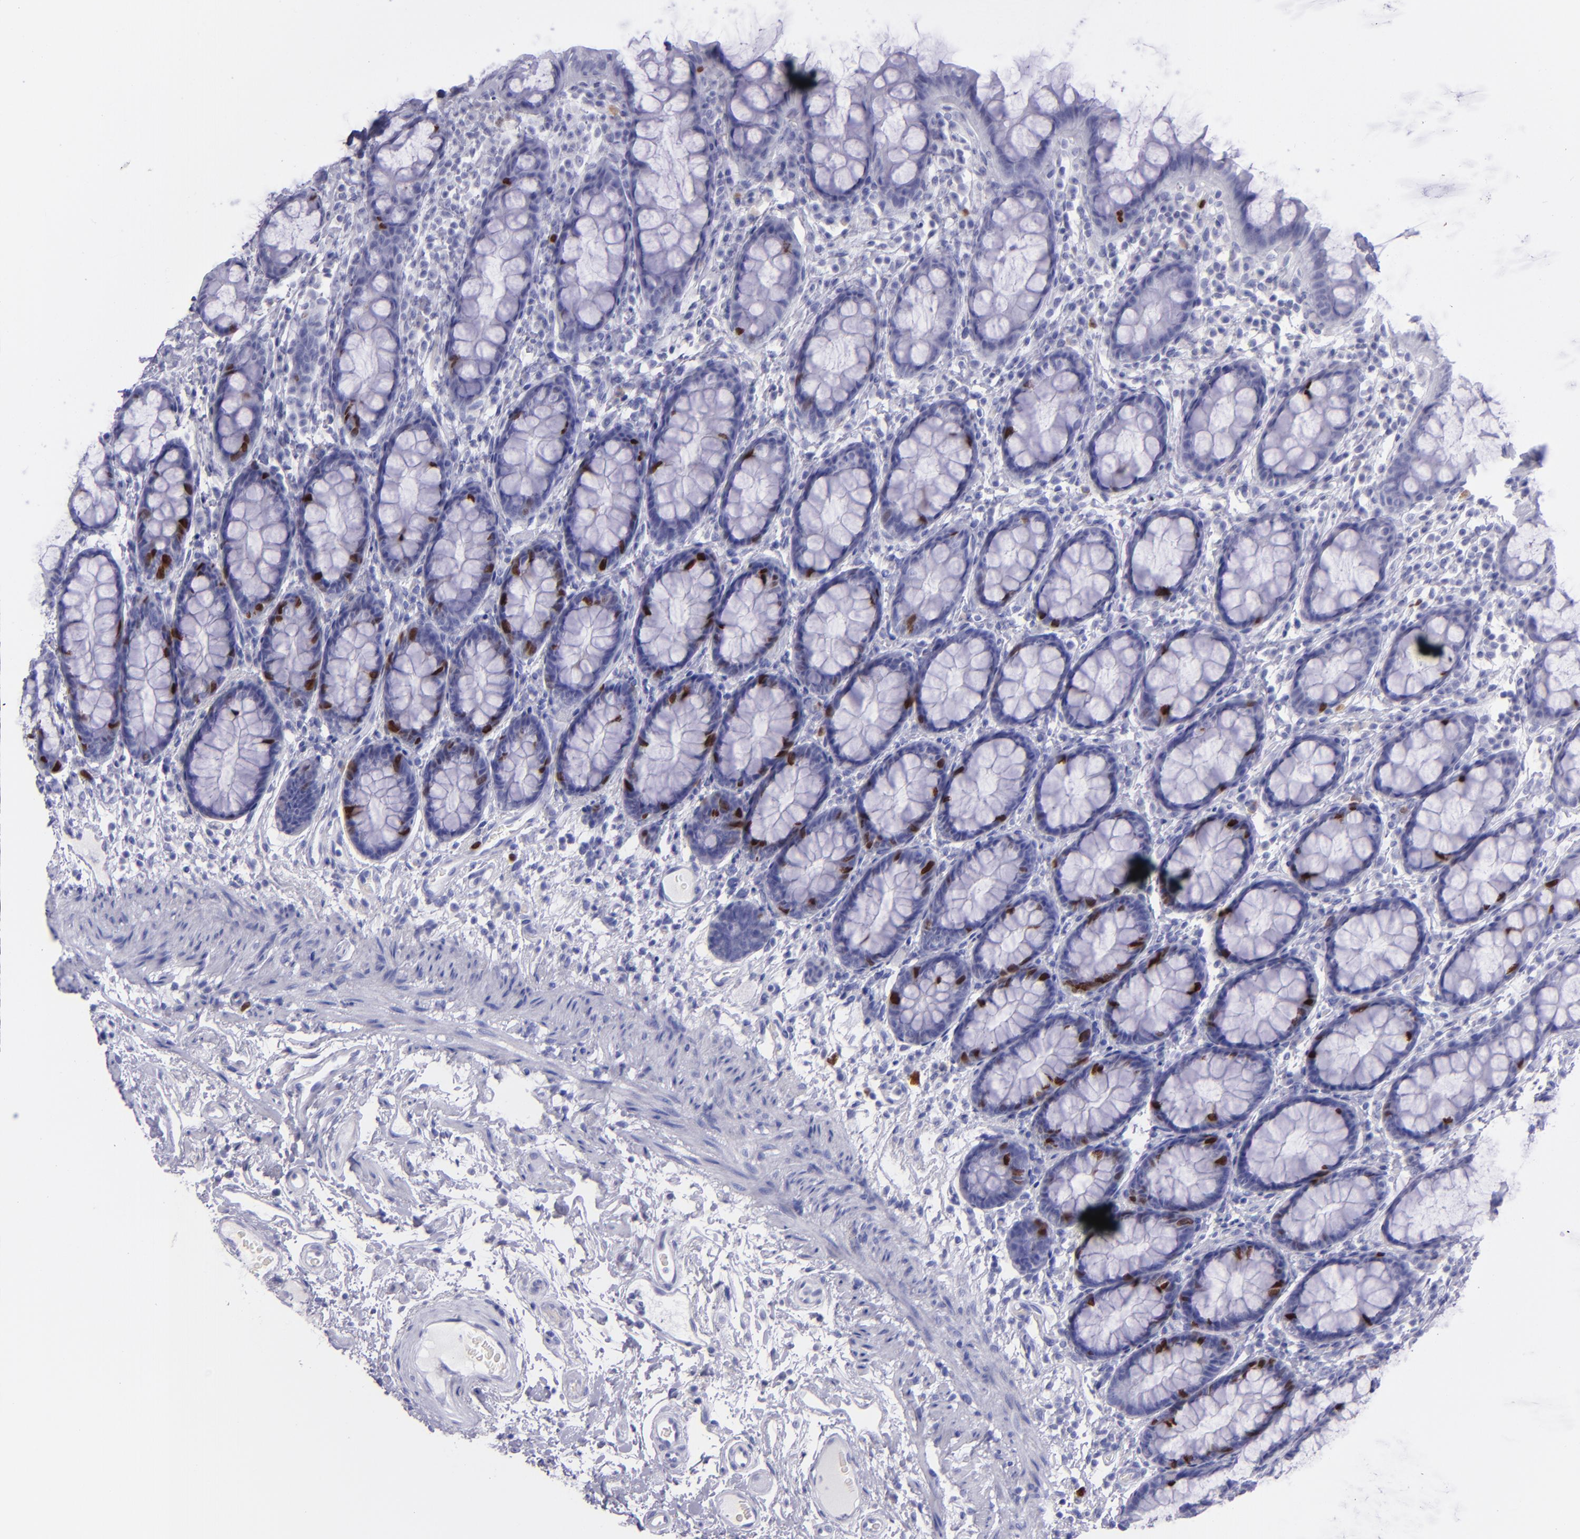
{"staining": {"intensity": "strong", "quantity": "<25%", "location": "nuclear"}, "tissue": "rectum", "cell_type": "Glandular cells", "image_type": "normal", "snomed": [{"axis": "morphology", "description": "Normal tissue, NOS"}, {"axis": "topography", "description": "Rectum"}], "caption": "Protein staining by IHC displays strong nuclear staining in approximately <25% of glandular cells in unremarkable rectum. (Brightfield microscopy of DAB IHC at high magnification).", "gene": "TOP2A", "patient": {"sex": "male", "age": 92}}